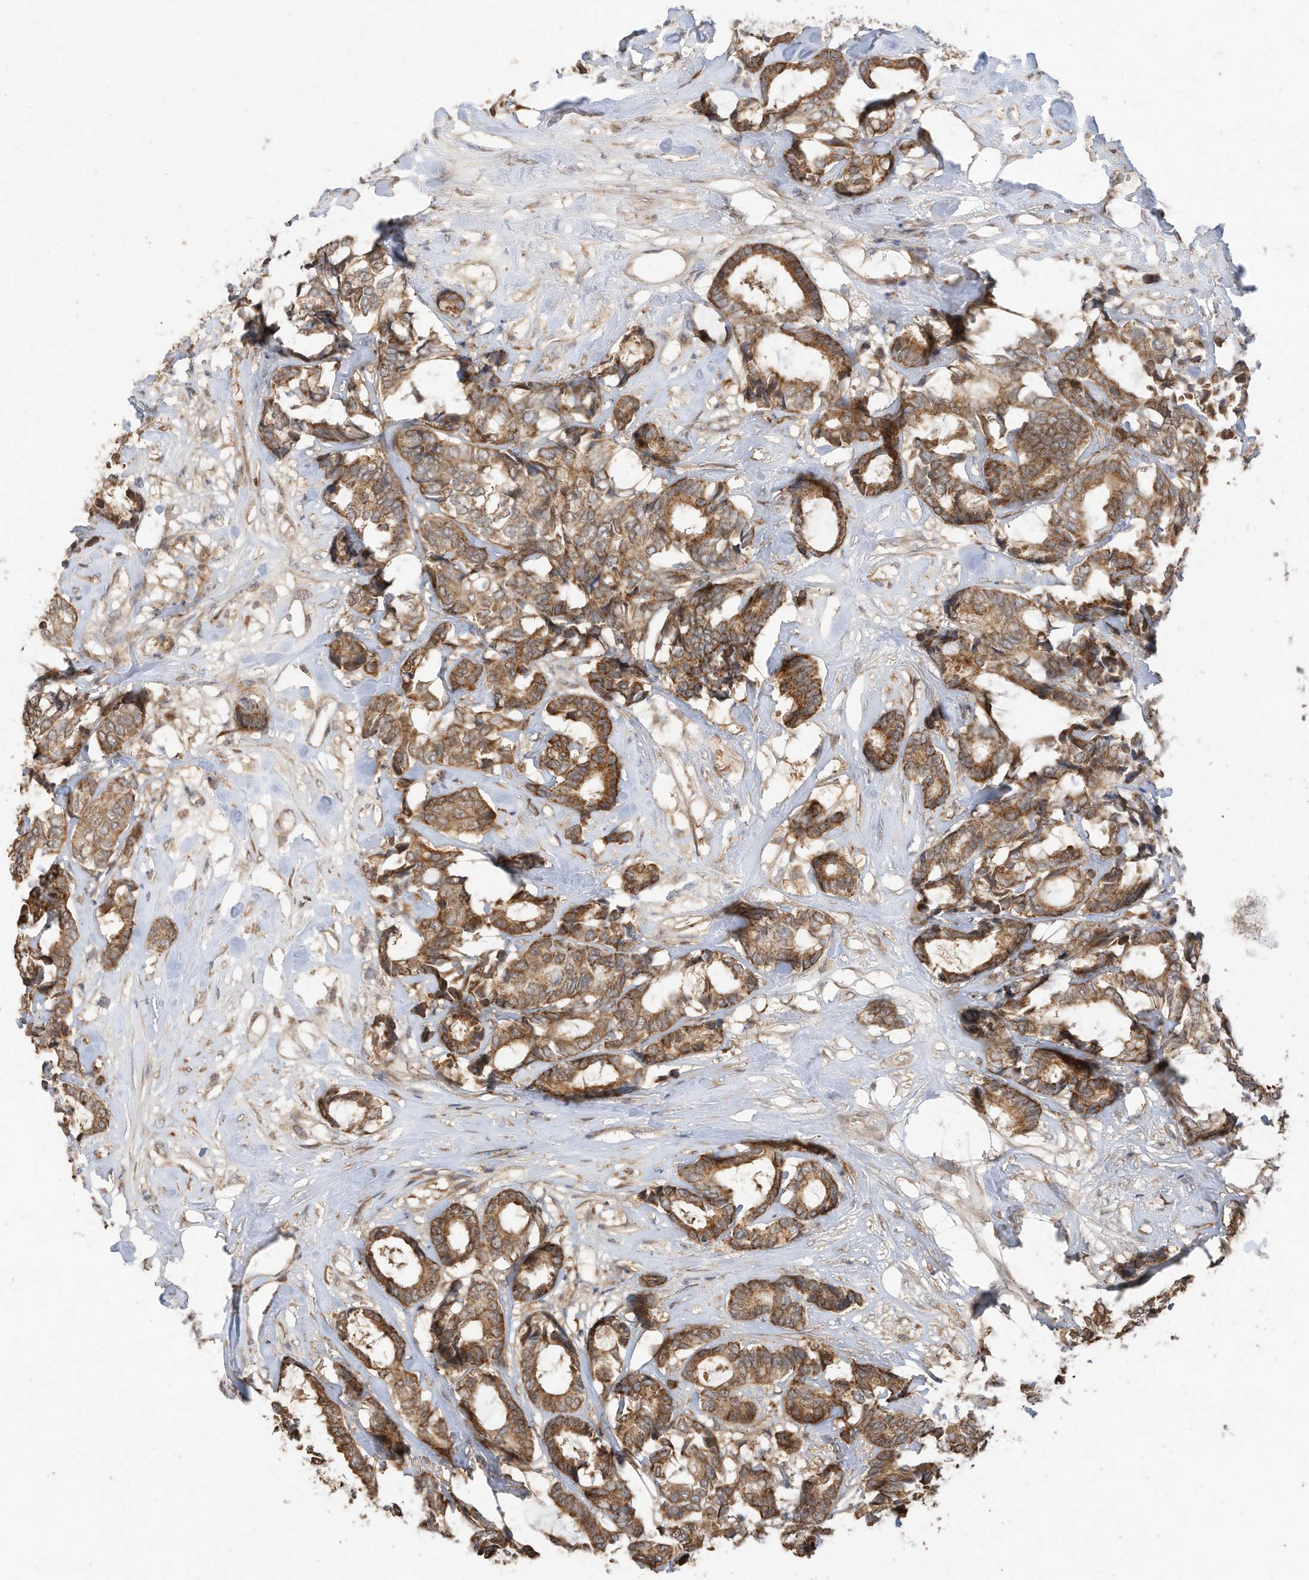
{"staining": {"intensity": "moderate", "quantity": ">75%", "location": "cytoplasmic/membranous"}, "tissue": "breast cancer", "cell_type": "Tumor cells", "image_type": "cancer", "snomed": [{"axis": "morphology", "description": "Duct carcinoma"}, {"axis": "topography", "description": "Breast"}], "caption": "The photomicrograph demonstrates immunohistochemical staining of breast cancer. There is moderate cytoplasmic/membranous expression is identified in about >75% of tumor cells.", "gene": "CAGE1", "patient": {"sex": "female", "age": 87}}